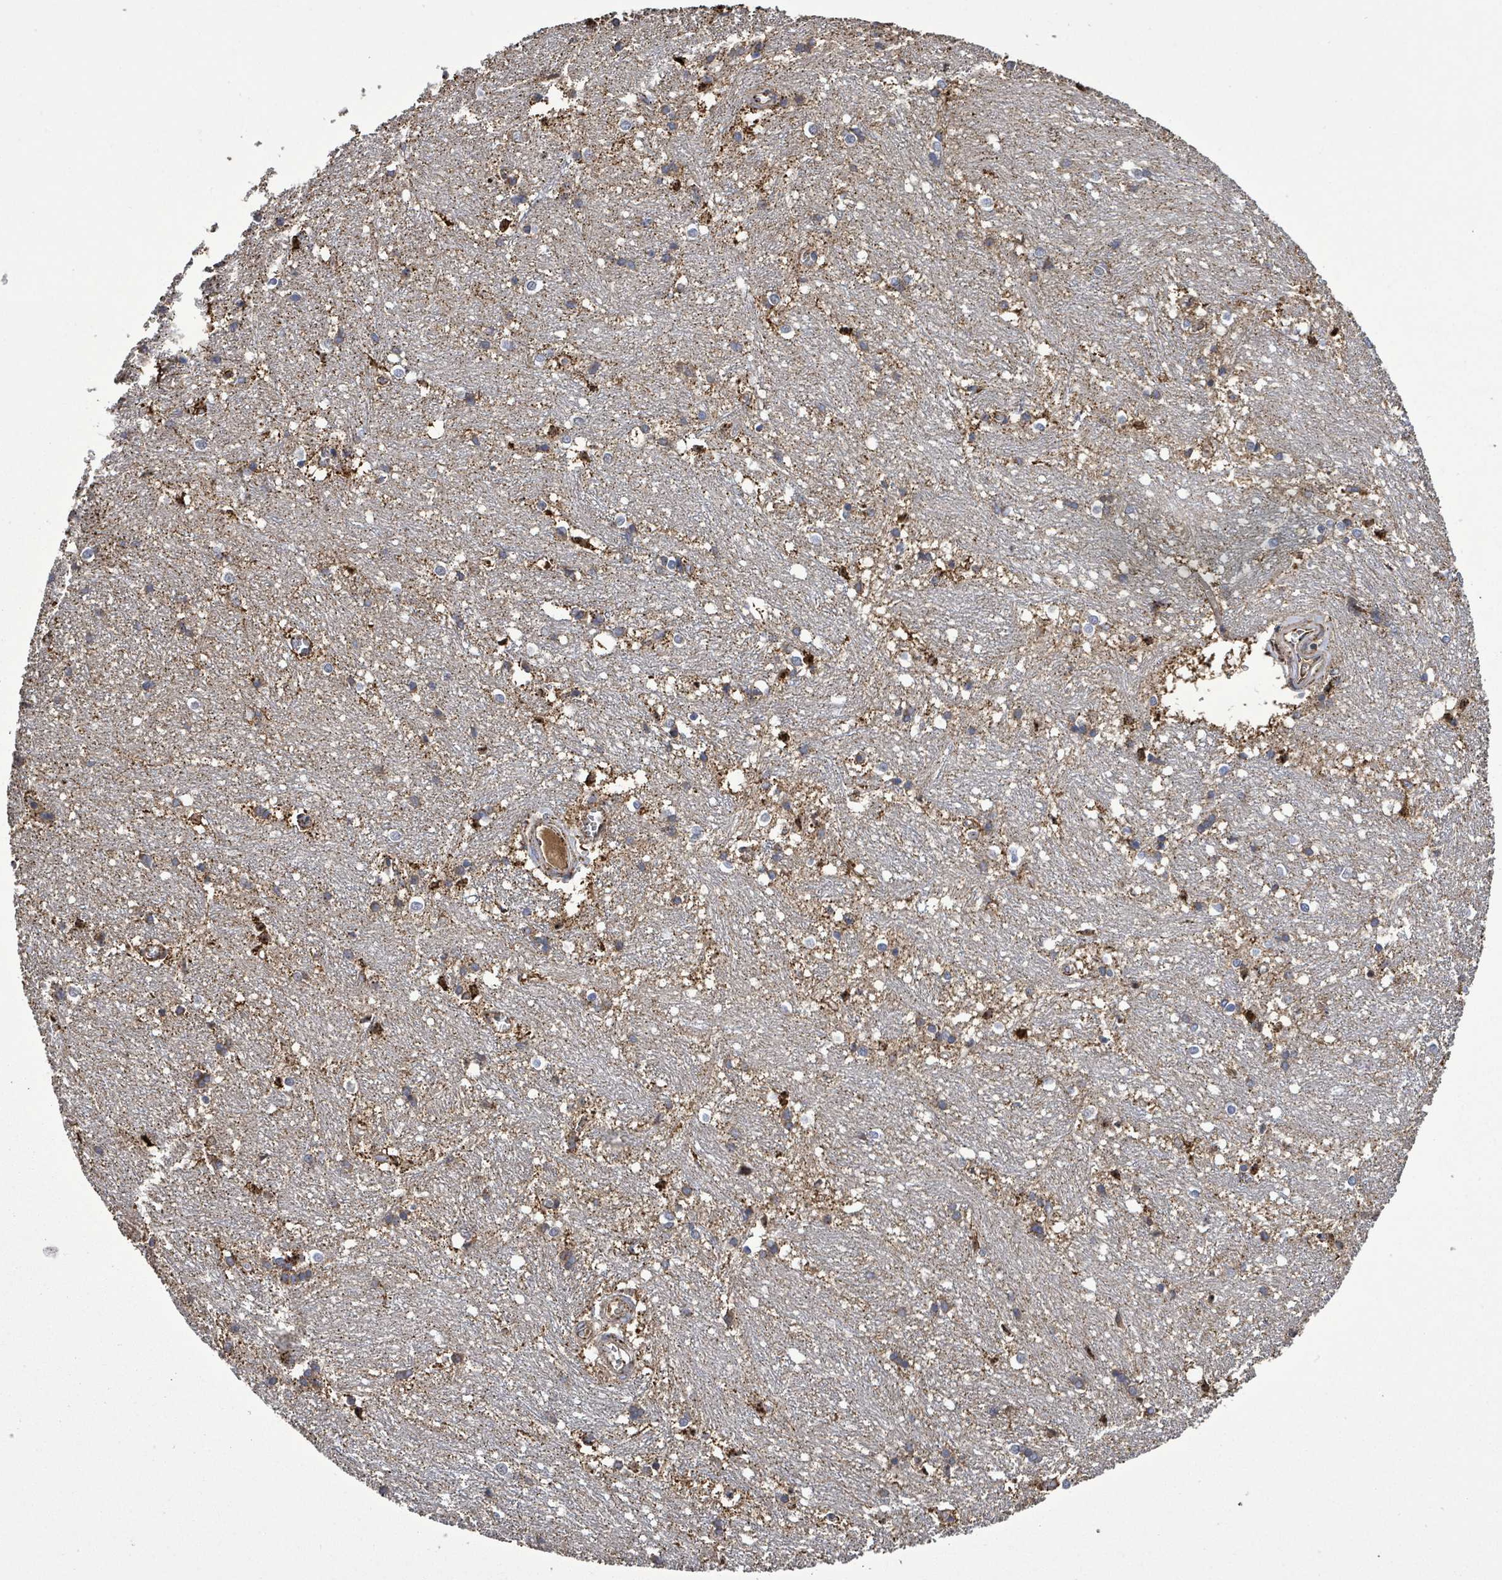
{"staining": {"intensity": "strong", "quantity": "25%-75%", "location": "cytoplasmic/membranous"}, "tissue": "caudate", "cell_type": "Glial cells", "image_type": "normal", "snomed": [{"axis": "morphology", "description": "Normal tissue, NOS"}, {"axis": "topography", "description": "Lateral ventricle wall"}], "caption": "Immunohistochemistry of unremarkable human caudate displays high levels of strong cytoplasmic/membranous staining in approximately 25%-75% of glial cells. (DAB IHC with brightfield microscopy, high magnification).", "gene": "MTMR12", "patient": {"sex": "male", "age": 37}}